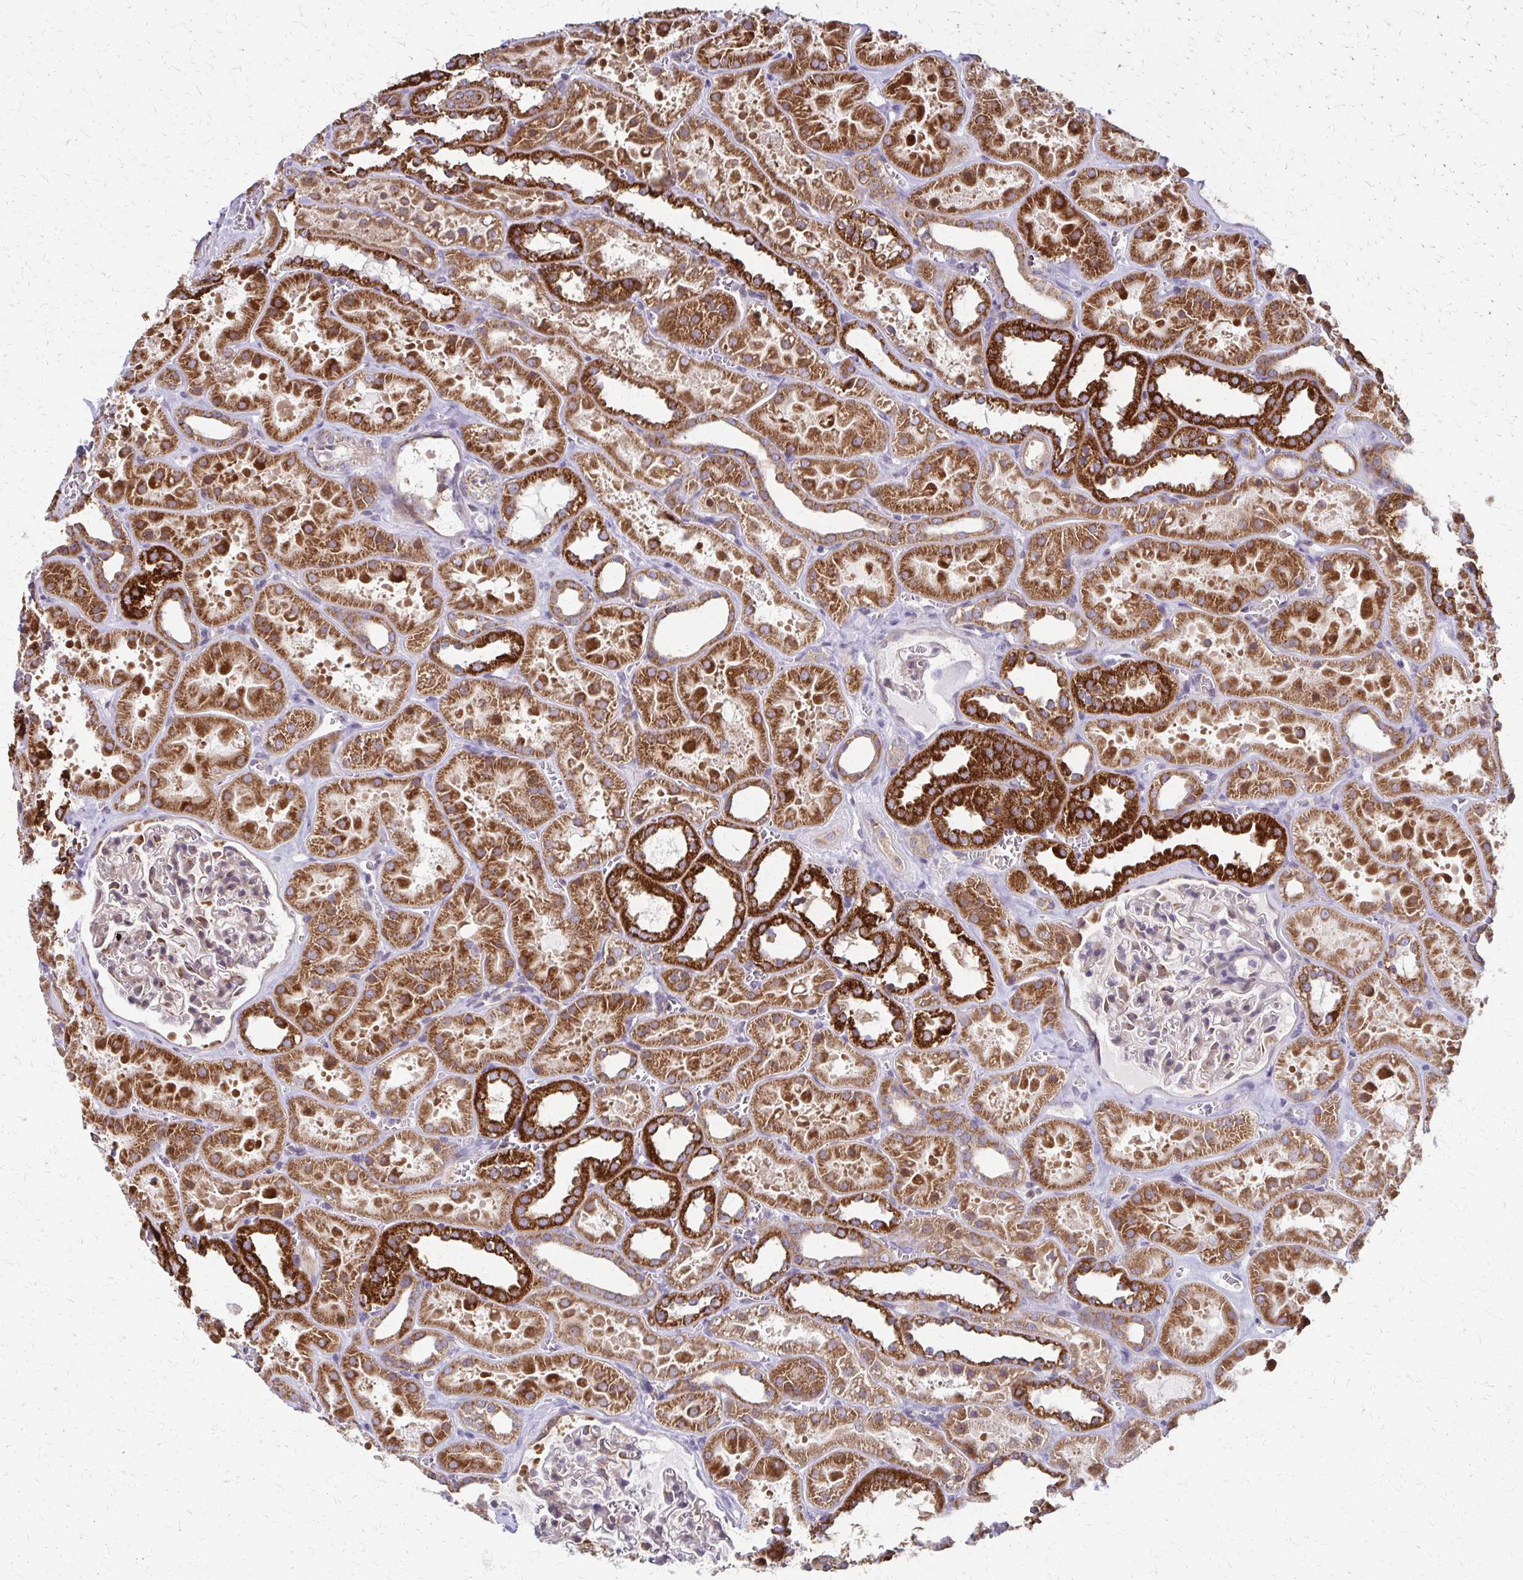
{"staining": {"intensity": "moderate", "quantity": "<25%", "location": "cytoplasmic/membranous"}, "tissue": "kidney", "cell_type": "Cells in glomeruli", "image_type": "normal", "snomed": [{"axis": "morphology", "description": "Normal tissue, NOS"}, {"axis": "topography", "description": "Kidney"}], "caption": "Cells in glomeruli exhibit moderate cytoplasmic/membranous expression in about <25% of cells in benign kidney.", "gene": "EEF2", "patient": {"sex": "female", "age": 41}}